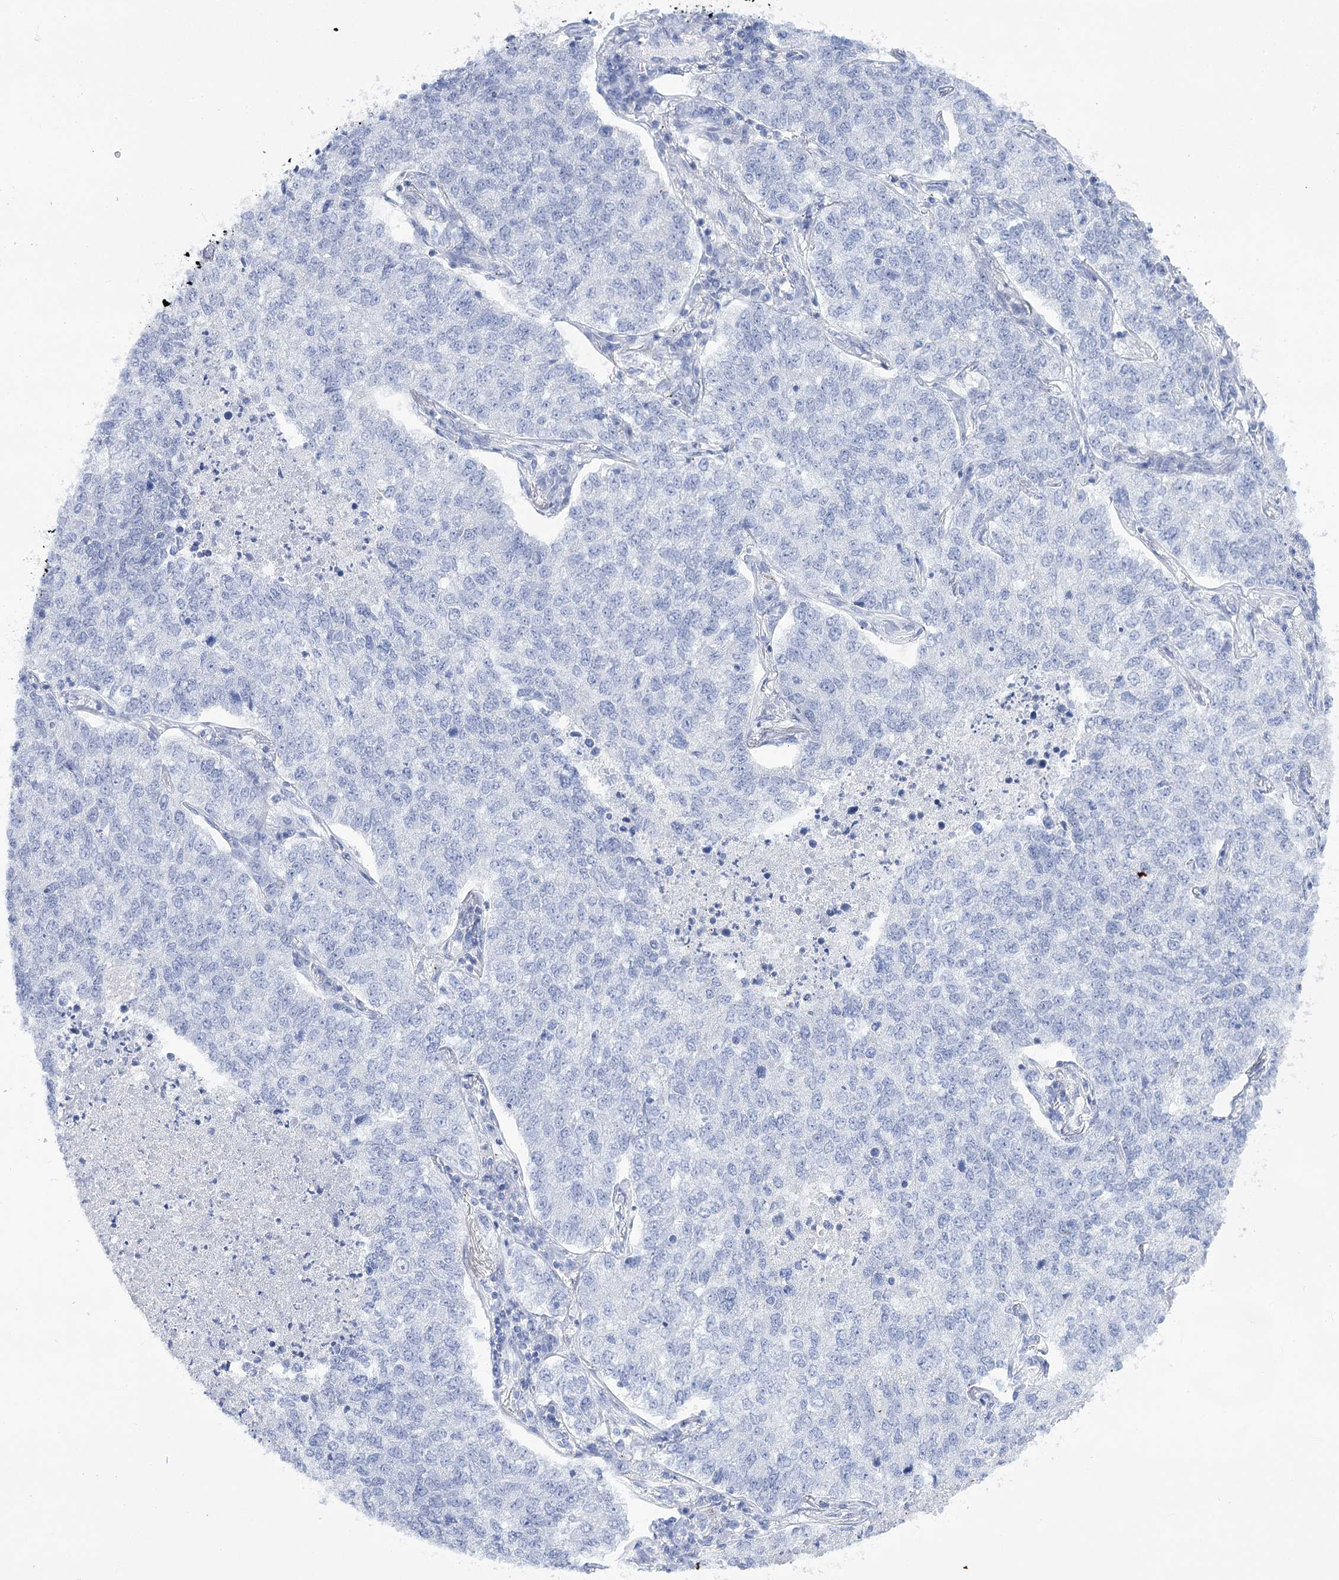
{"staining": {"intensity": "negative", "quantity": "none", "location": "none"}, "tissue": "lung cancer", "cell_type": "Tumor cells", "image_type": "cancer", "snomed": [{"axis": "morphology", "description": "Adenocarcinoma, NOS"}, {"axis": "topography", "description": "Lung"}], "caption": "Lung adenocarcinoma was stained to show a protein in brown. There is no significant expression in tumor cells.", "gene": "ATP10B", "patient": {"sex": "male", "age": 49}}